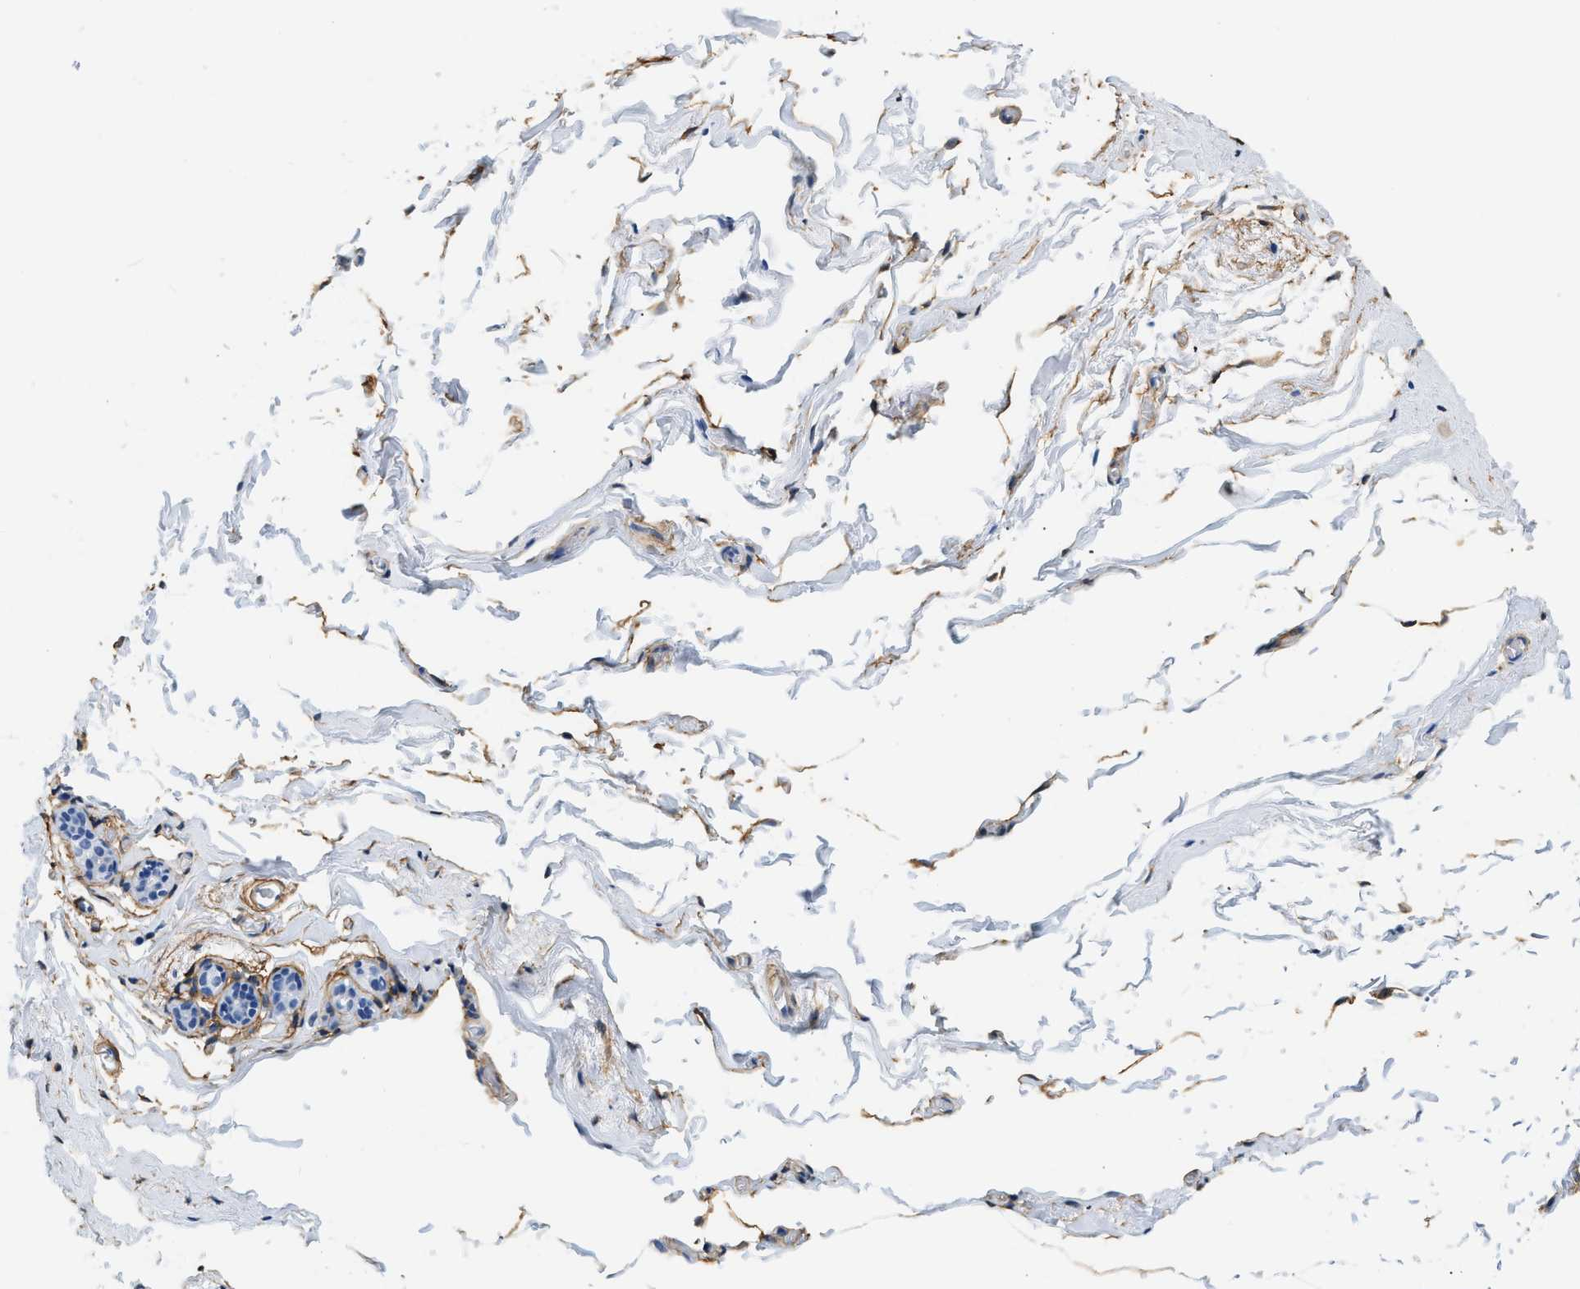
{"staining": {"intensity": "negative", "quantity": "none", "location": "none"}, "tissue": "breast", "cell_type": "Adipocytes", "image_type": "normal", "snomed": [{"axis": "morphology", "description": "Normal tissue, NOS"}, {"axis": "topography", "description": "Breast"}], "caption": "This is an immunohistochemistry micrograph of normal human breast. There is no expression in adipocytes.", "gene": "PDGFRB", "patient": {"sex": "female", "age": 62}}